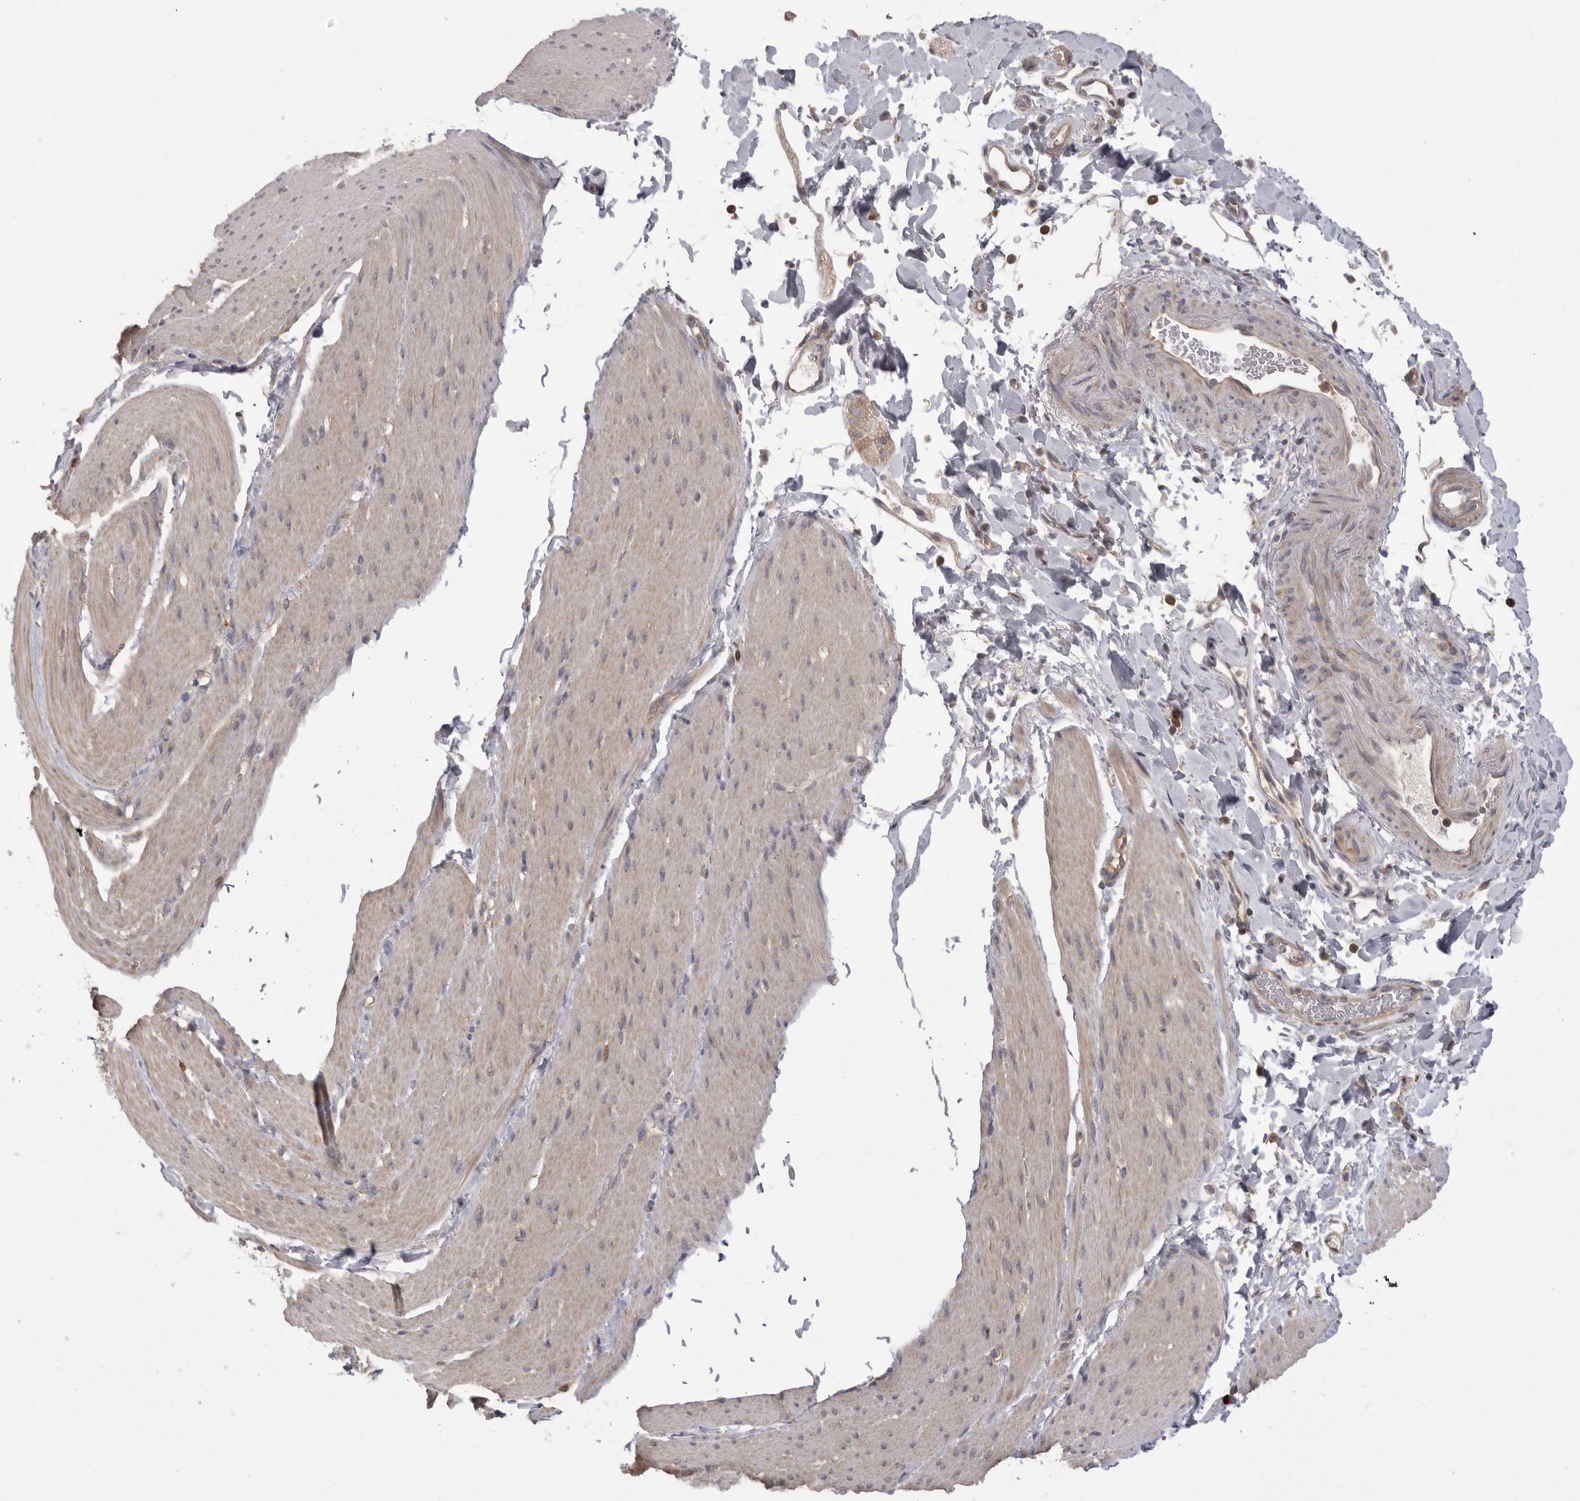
{"staining": {"intensity": "negative", "quantity": "none", "location": "none"}, "tissue": "smooth muscle", "cell_type": "Smooth muscle cells", "image_type": "normal", "snomed": [{"axis": "morphology", "description": "Normal tissue, NOS"}, {"axis": "topography", "description": "Smooth muscle"}, {"axis": "topography", "description": "Small intestine"}], "caption": "High power microscopy photomicrograph of an immunohistochemistry (IHC) image of benign smooth muscle, revealing no significant staining in smooth muscle cells.", "gene": "TOP2A", "patient": {"sex": "female", "age": 84}}